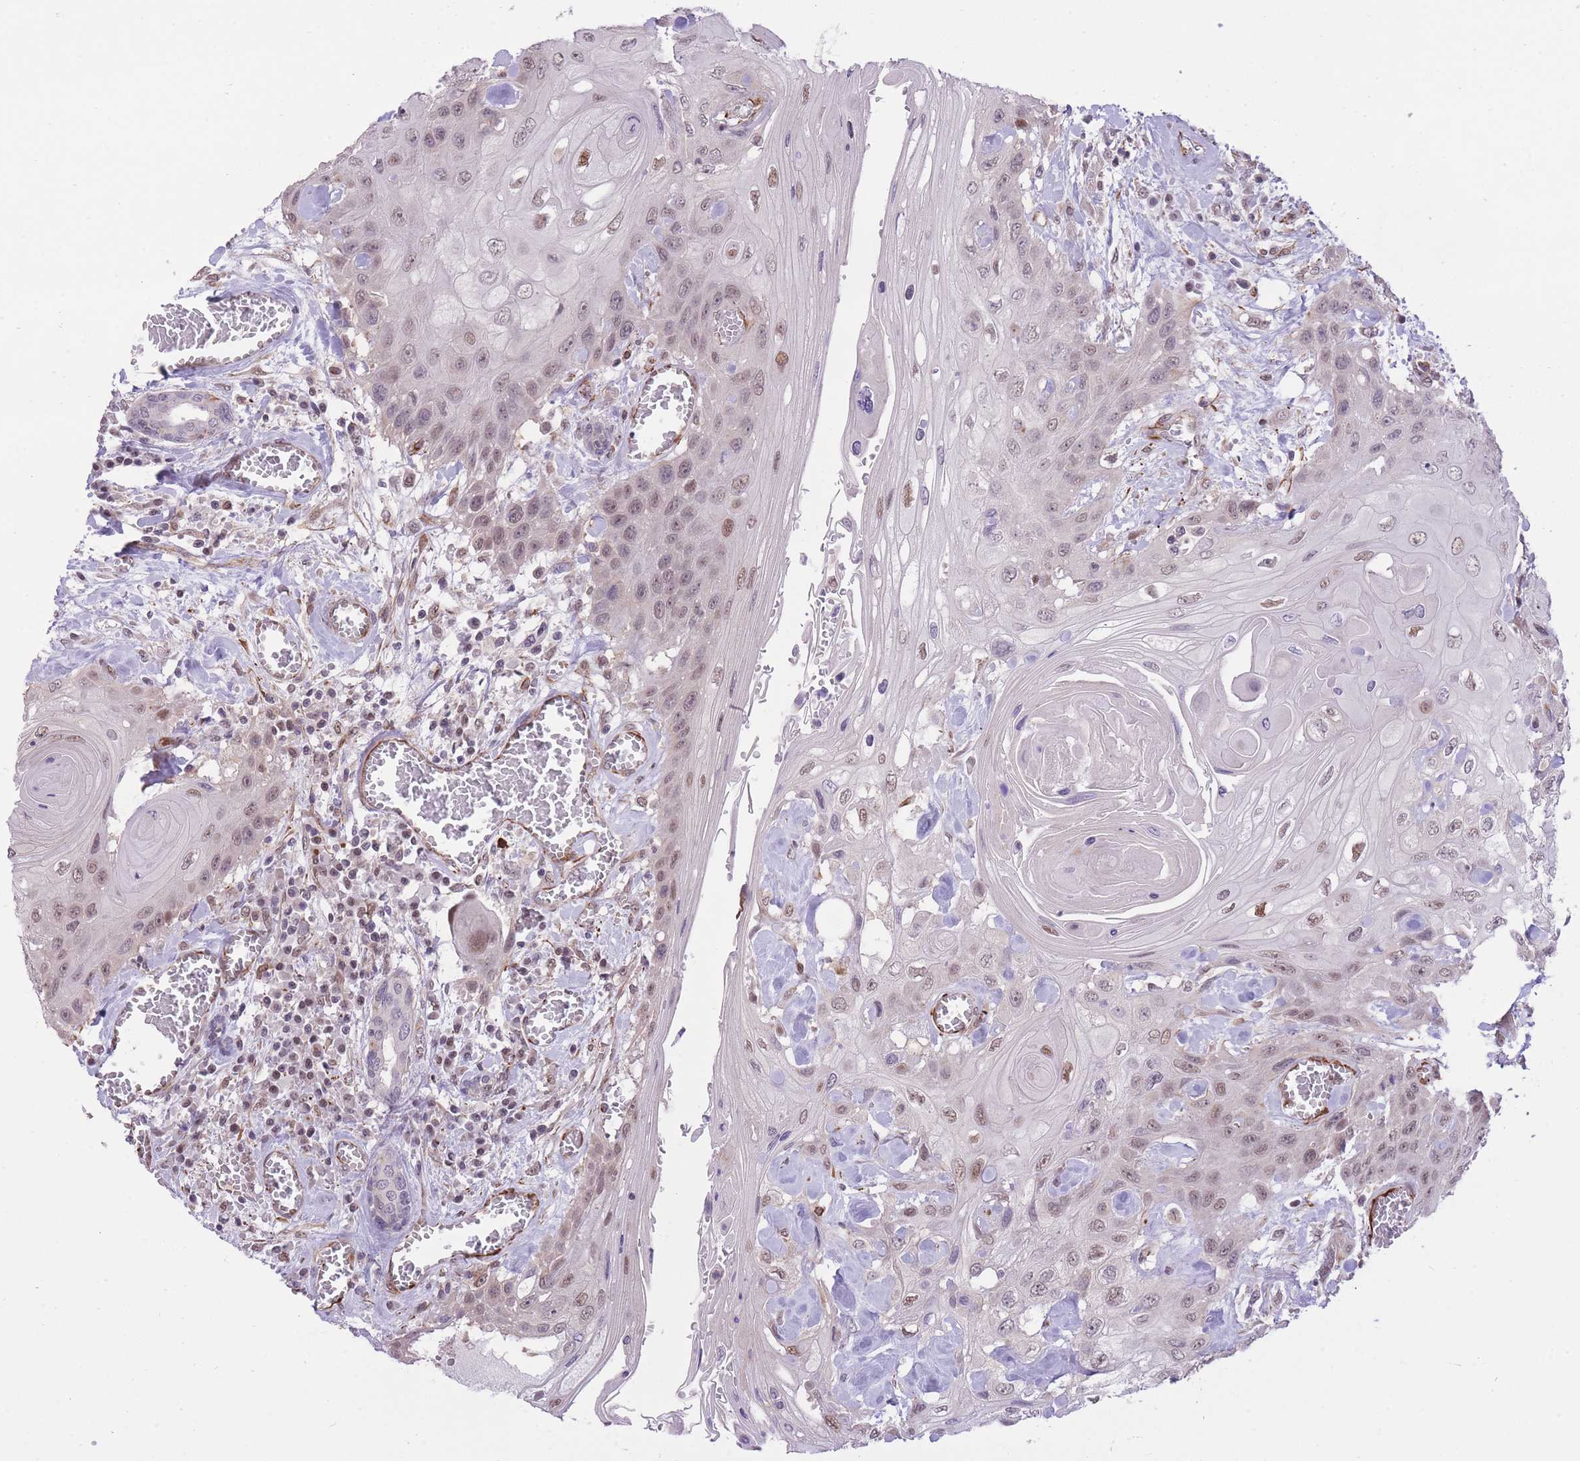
{"staining": {"intensity": "weak", "quantity": "25%-75%", "location": "nuclear"}, "tissue": "head and neck cancer", "cell_type": "Tumor cells", "image_type": "cancer", "snomed": [{"axis": "morphology", "description": "Squamous cell carcinoma, NOS"}, {"axis": "topography", "description": "Head-Neck"}], "caption": "Immunohistochemical staining of head and neck cancer demonstrates low levels of weak nuclear staining in approximately 25%-75% of tumor cells.", "gene": "ELL", "patient": {"sex": "female", "age": 43}}